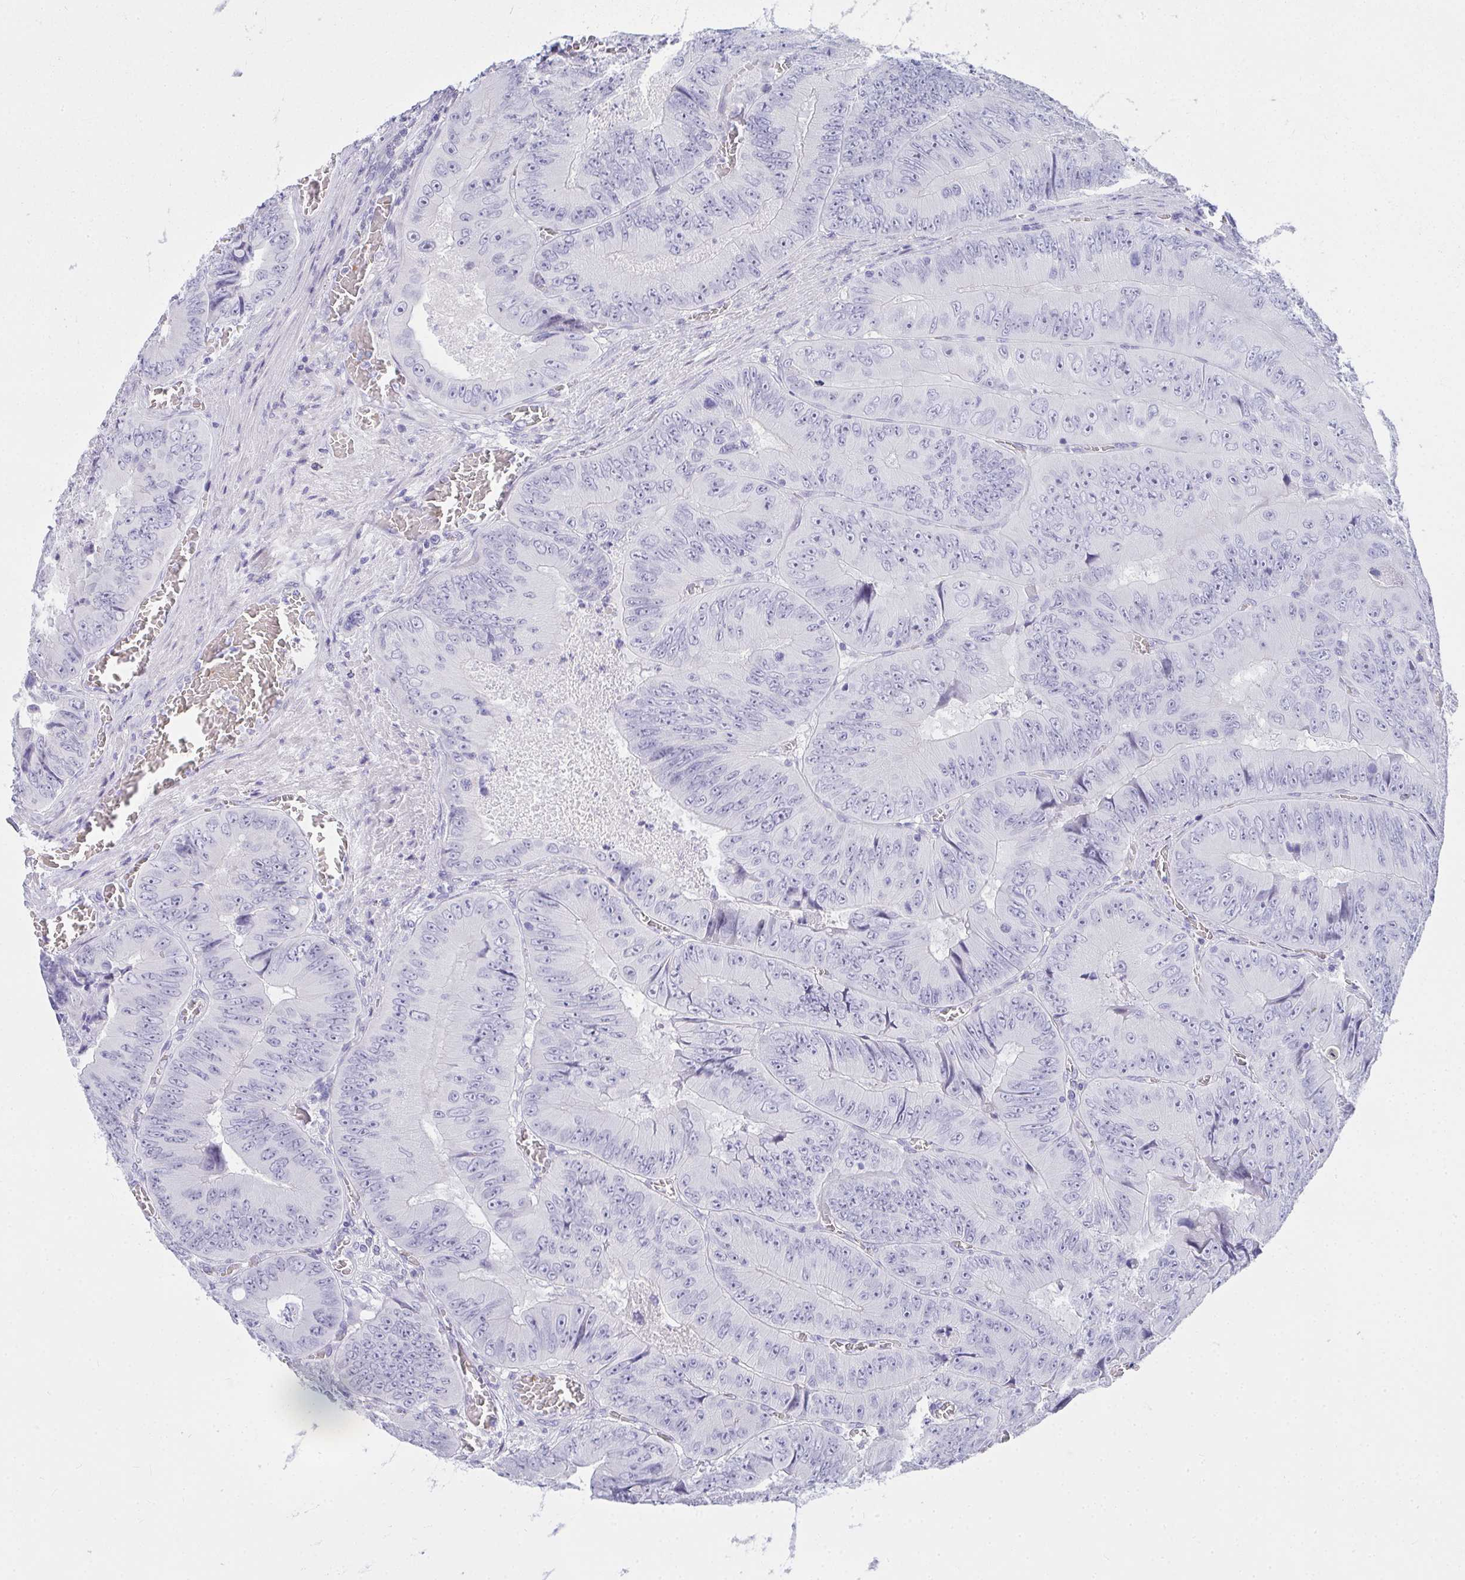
{"staining": {"intensity": "negative", "quantity": "none", "location": "none"}, "tissue": "colorectal cancer", "cell_type": "Tumor cells", "image_type": "cancer", "snomed": [{"axis": "morphology", "description": "Adenocarcinoma, NOS"}, {"axis": "topography", "description": "Colon"}], "caption": "Human colorectal cancer stained for a protein using immunohistochemistry shows no positivity in tumor cells.", "gene": "ZNF182", "patient": {"sex": "female", "age": 84}}